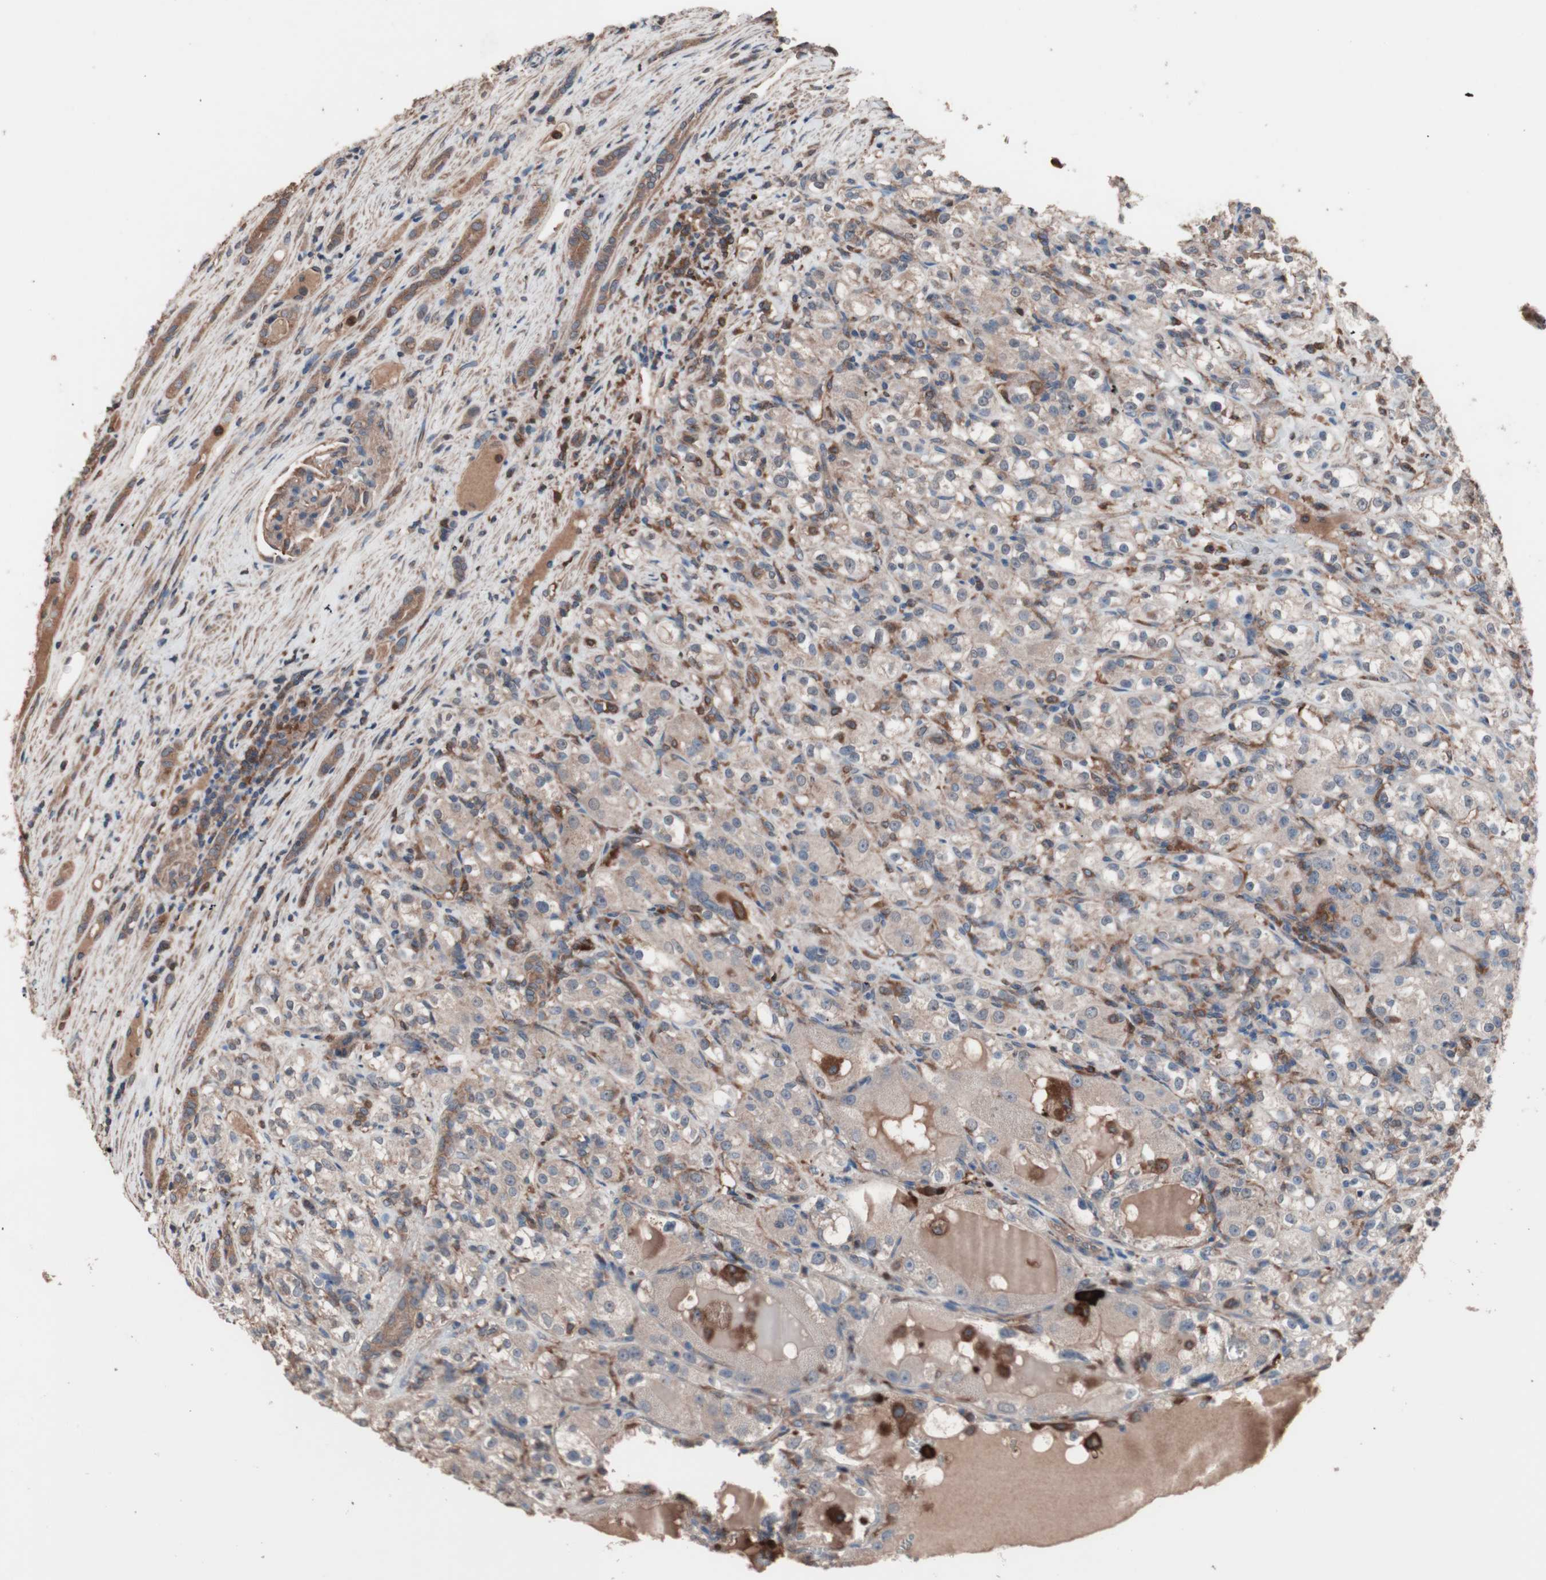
{"staining": {"intensity": "weak", "quantity": "25%-75%", "location": "cytoplasmic/membranous"}, "tissue": "renal cancer", "cell_type": "Tumor cells", "image_type": "cancer", "snomed": [{"axis": "morphology", "description": "Normal tissue, NOS"}, {"axis": "morphology", "description": "Adenocarcinoma, NOS"}, {"axis": "topography", "description": "Kidney"}], "caption": "Adenocarcinoma (renal) stained with DAB (3,3'-diaminobenzidine) IHC shows low levels of weak cytoplasmic/membranous expression in approximately 25%-75% of tumor cells. (DAB IHC with brightfield microscopy, high magnification).", "gene": "ATG7", "patient": {"sex": "male", "age": 61}}